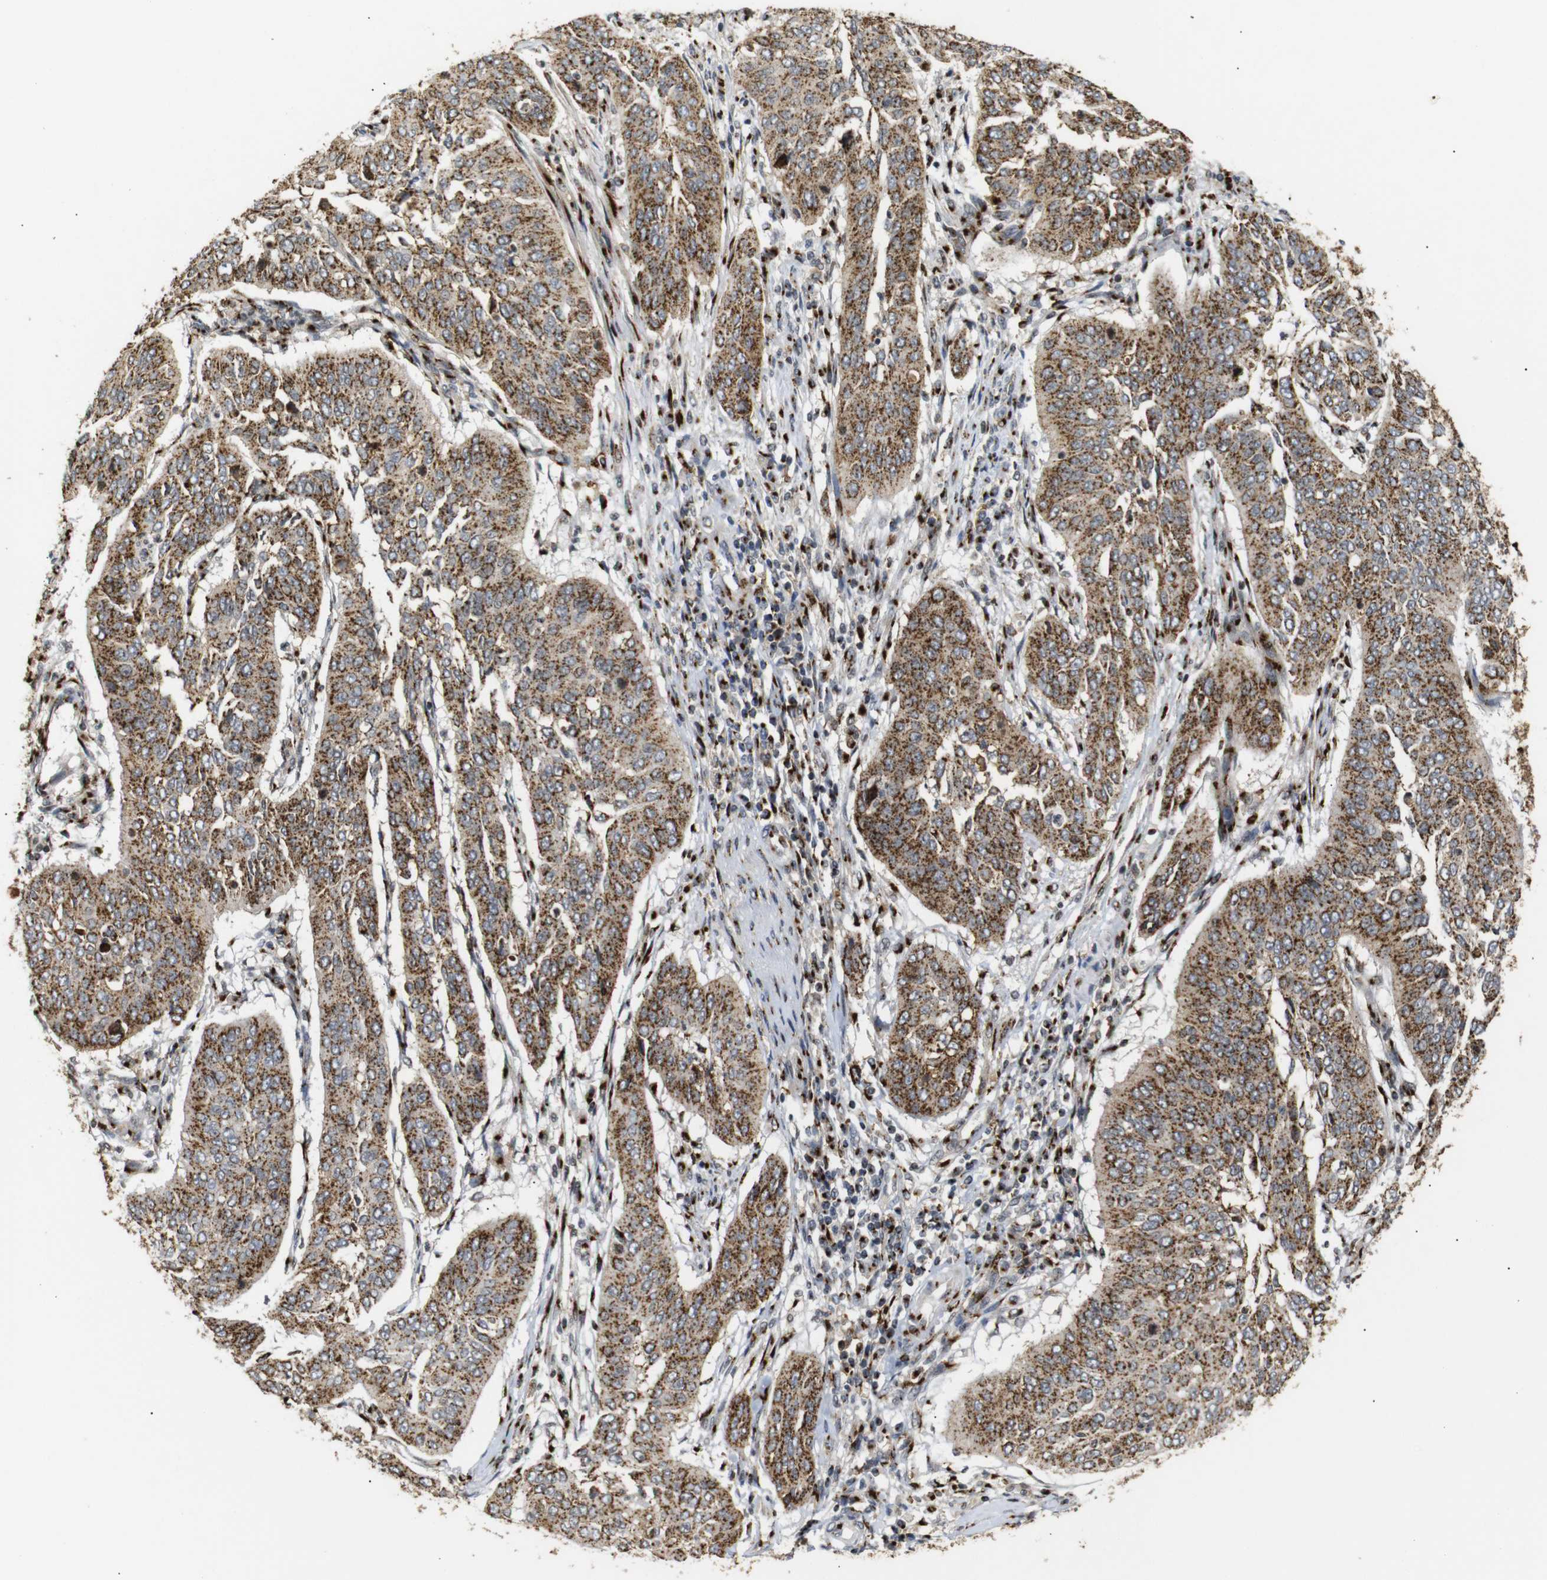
{"staining": {"intensity": "moderate", "quantity": ">75%", "location": "cytoplasmic/membranous"}, "tissue": "cervical cancer", "cell_type": "Tumor cells", "image_type": "cancer", "snomed": [{"axis": "morphology", "description": "Normal tissue, NOS"}, {"axis": "morphology", "description": "Squamous cell carcinoma, NOS"}, {"axis": "topography", "description": "Cervix"}], "caption": "This is an image of IHC staining of cervical cancer, which shows moderate staining in the cytoplasmic/membranous of tumor cells.", "gene": "TGOLN2", "patient": {"sex": "female", "age": 39}}